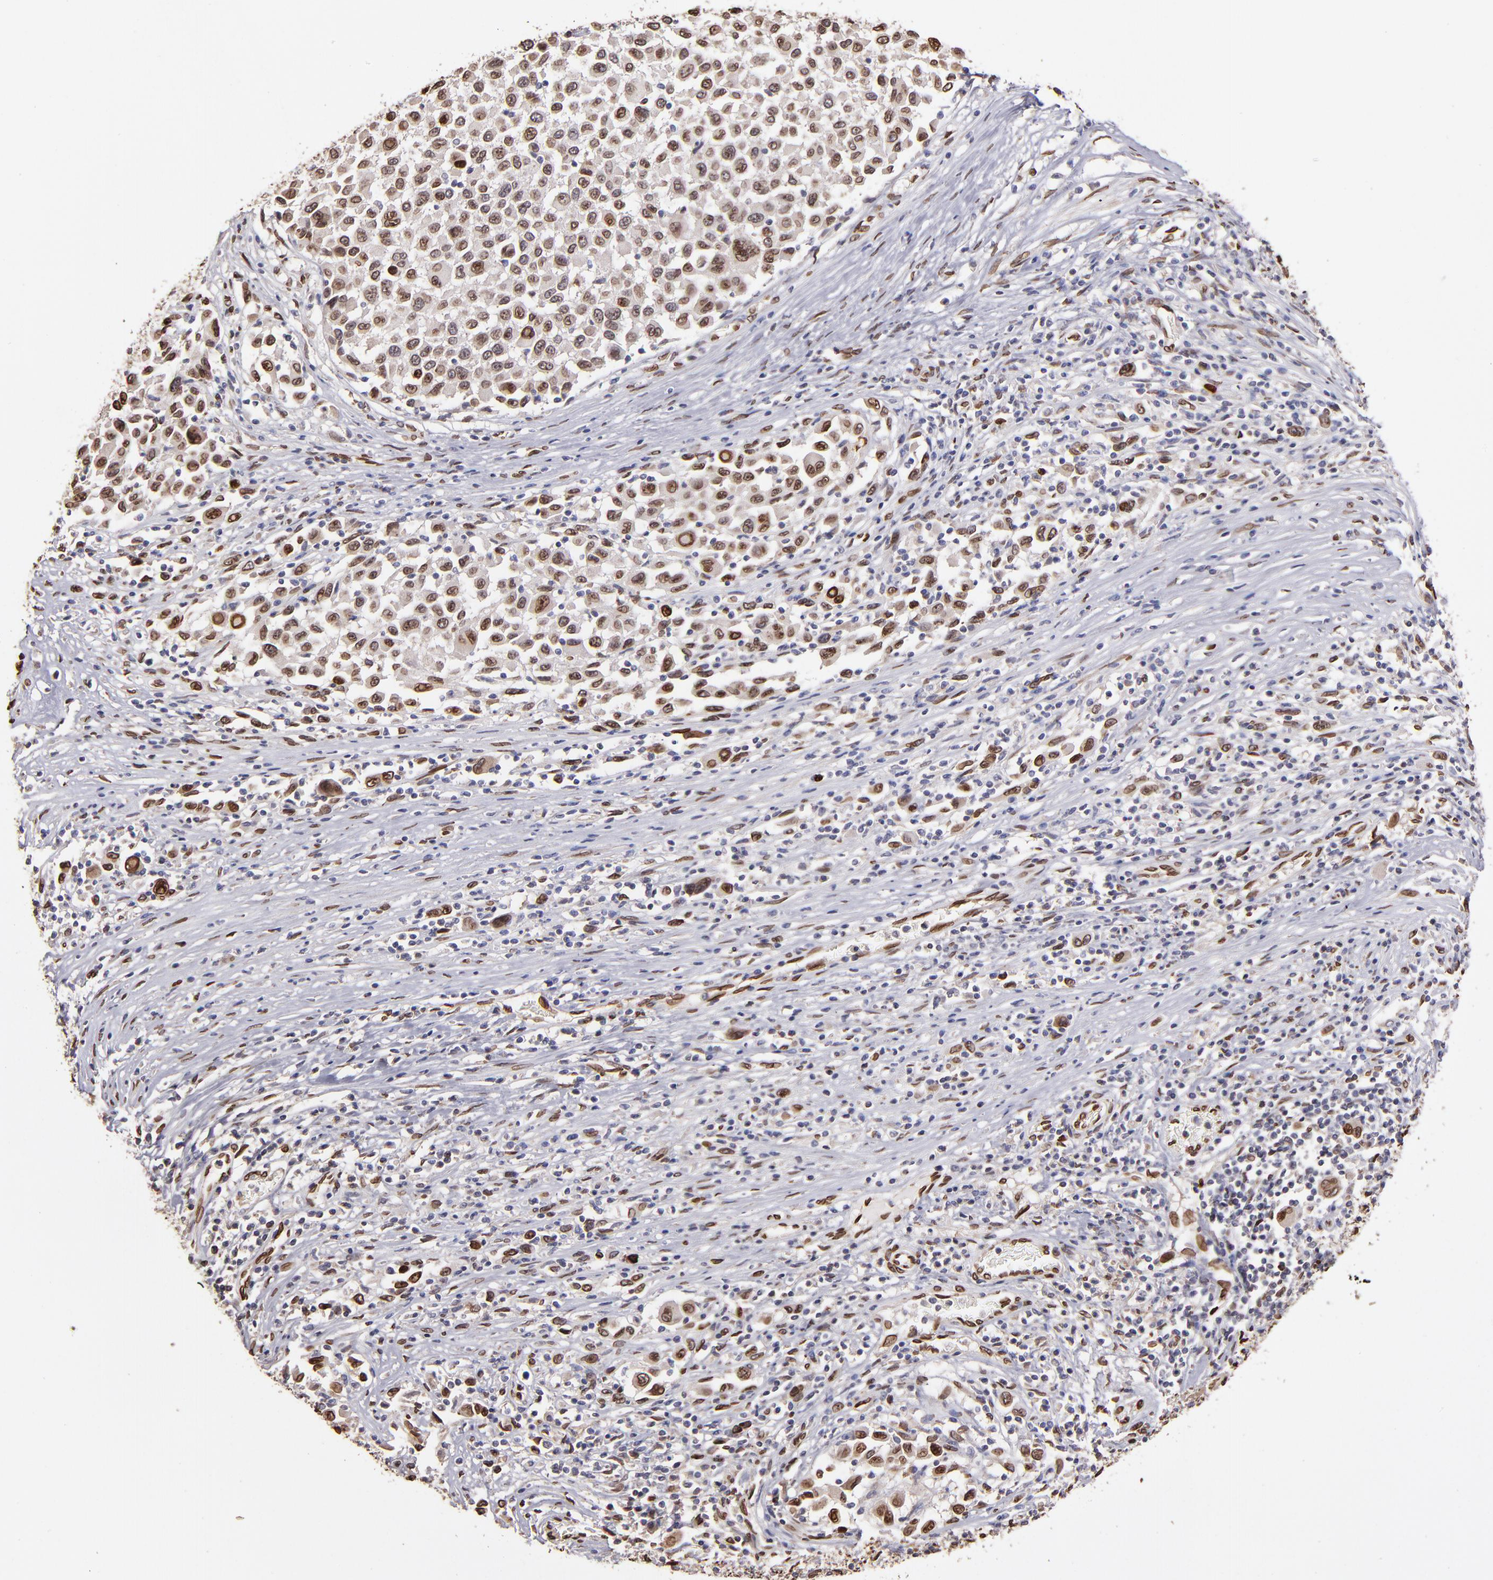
{"staining": {"intensity": "moderate", "quantity": ">75%", "location": "cytoplasmic/membranous,nuclear"}, "tissue": "melanoma", "cell_type": "Tumor cells", "image_type": "cancer", "snomed": [{"axis": "morphology", "description": "Malignant melanoma, Metastatic site"}, {"axis": "topography", "description": "Lymph node"}], "caption": "Protein staining of melanoma tissue reveals moderate cytoplasmic/membranous and nuclear expression in about >75% of tumor cells. The protein of interest is shown in brown color, while the nuclei are stained blue.", "gene": "PUM3", "patient": {"sex": "male", "age": 61}}